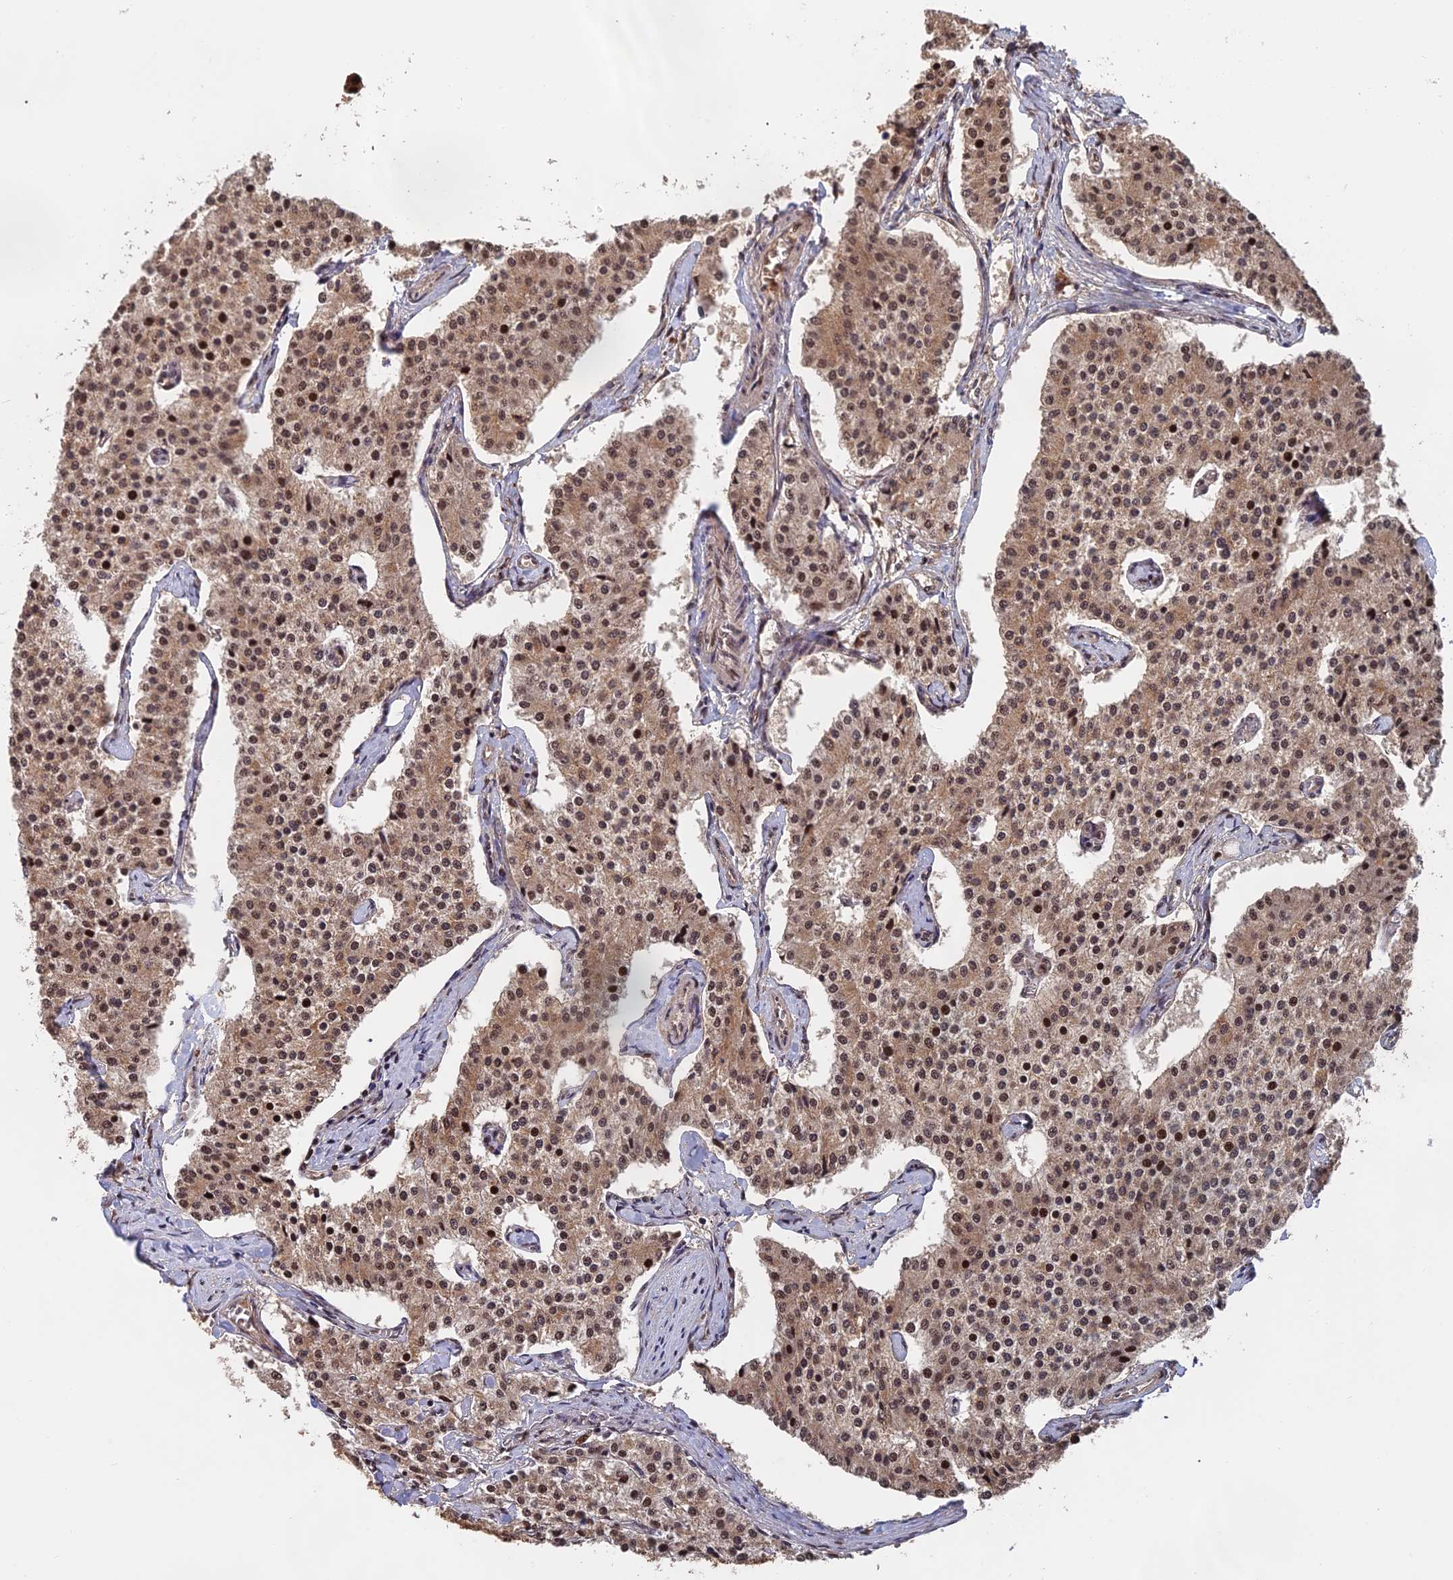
{"staining": {"intensity": "moderate", "quantity": ">75%", "location": "cytoplasmic/membranous,nuclear"}, "tissue": "carcinoid", "cell_type": "Tumor cells", "image_type": "cancer", "snomed": [{"axis": "morphology", "description": "Carcinoid, malignant, NOS"}, {"axis": "topography", "description": "Colon"}], "caption": "This image reveals immunohistochemistry staining of human malignant carcinoid, with medium moderate cytoplasmic/membranous and nuclear staining in approximately >75% of tumor cells.", "gene": "OSBPL1A", "patient": {"sex": "female", "age": 52}}